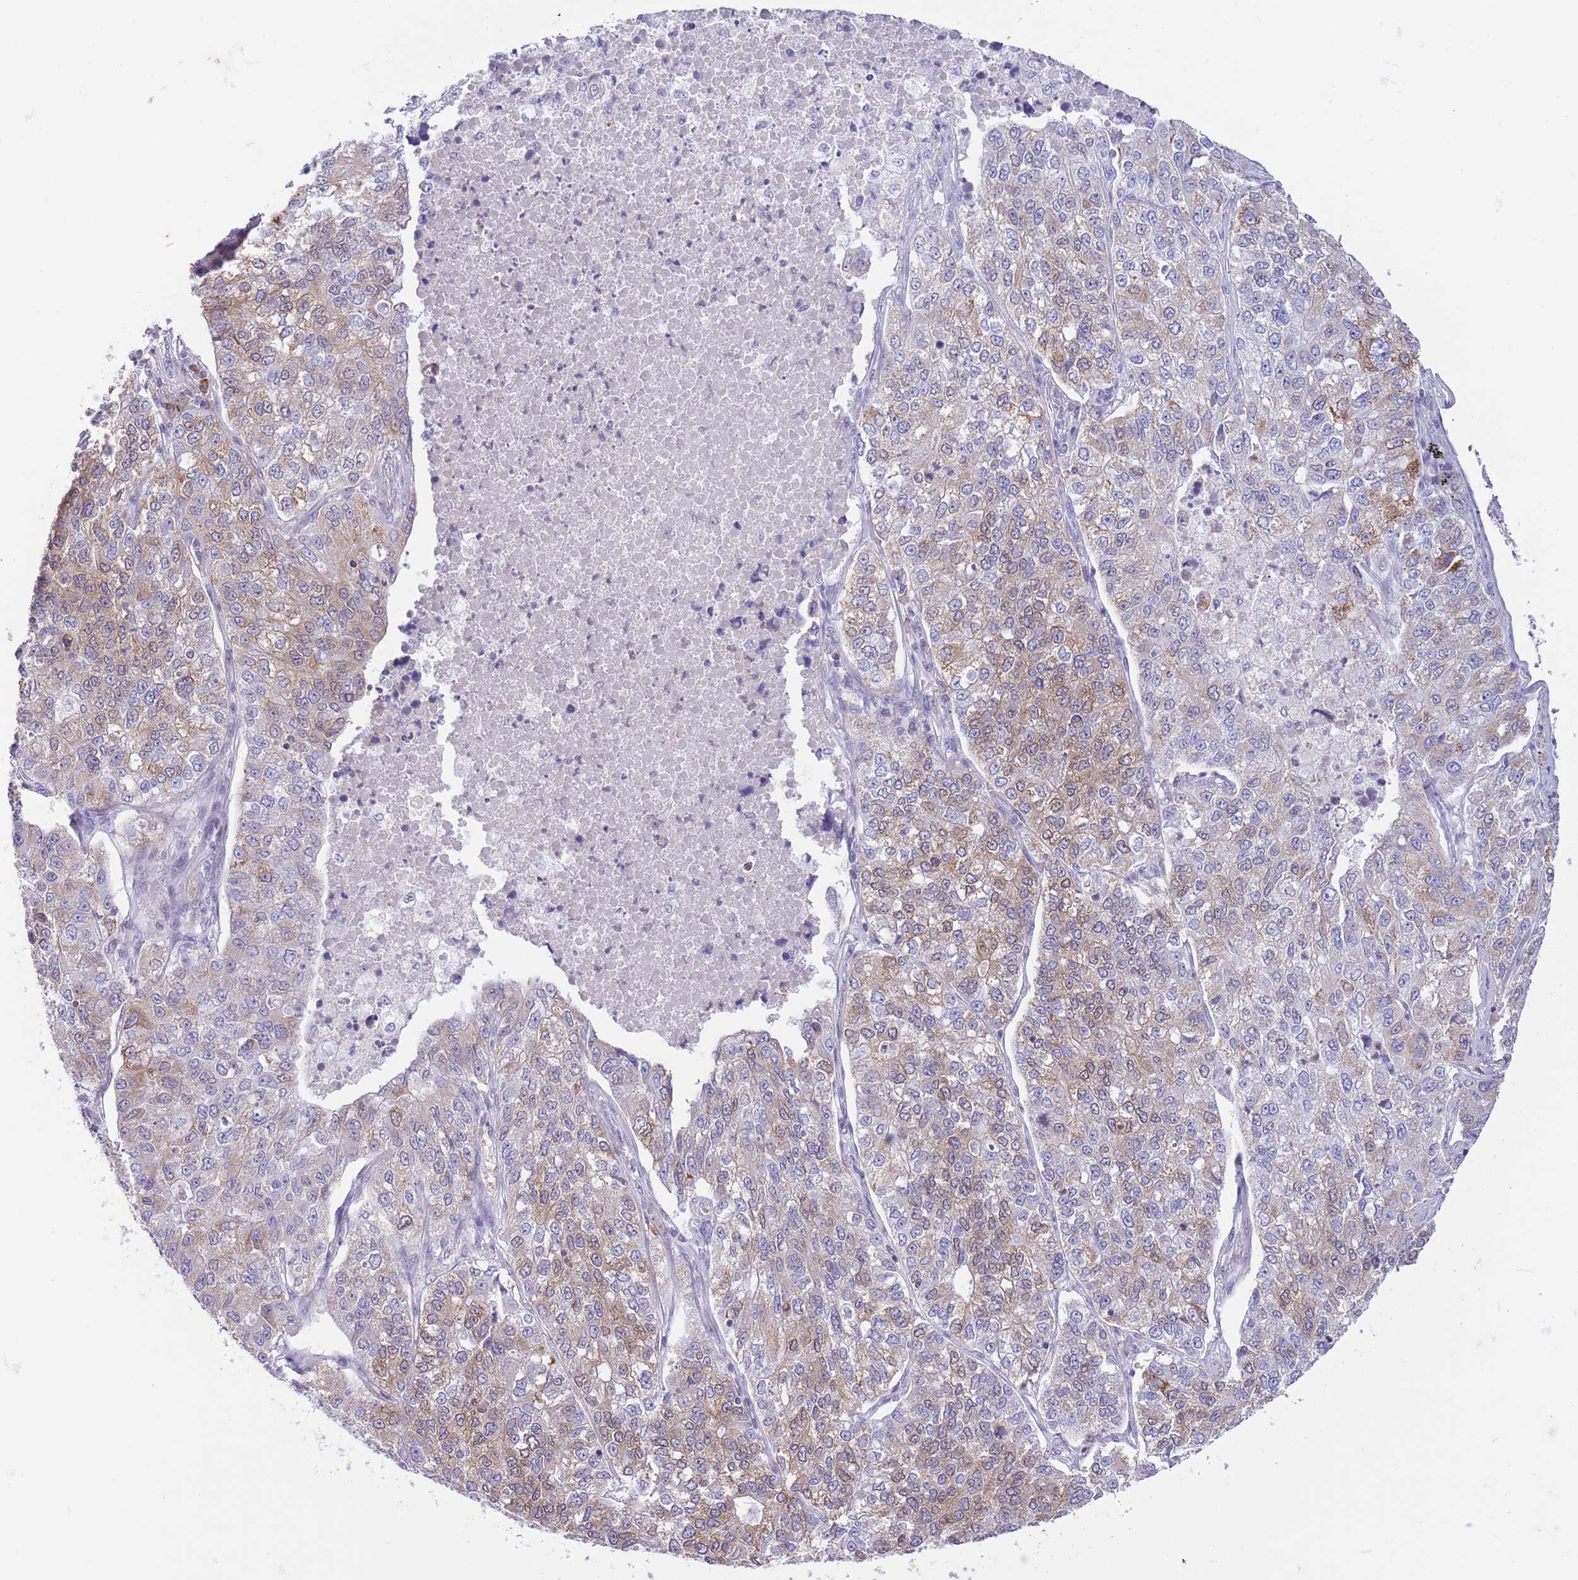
{"staining": {"intensity": "weak", "quantity": "25%-75%", "location": "cytoplasmic/membranous"}, "tissue": "lung cancer", "cell_type": "Tumor cells", "image_type": "cancer", "snomed": [{"axis": "morphology", "description": "Adenocarcinoma, NOS"}, {"axis": "topography", "description": "Lung"}], "caption": "The histopathology image exhibits immunohistochemical staining of lung adenocarcinoma. There is weak cytoplasmic/membranous staining is appreciated in approximately 25%-75% of tumor cells.", "gene": "EBPL", "patient": {"sex": "male", "age": 49}}